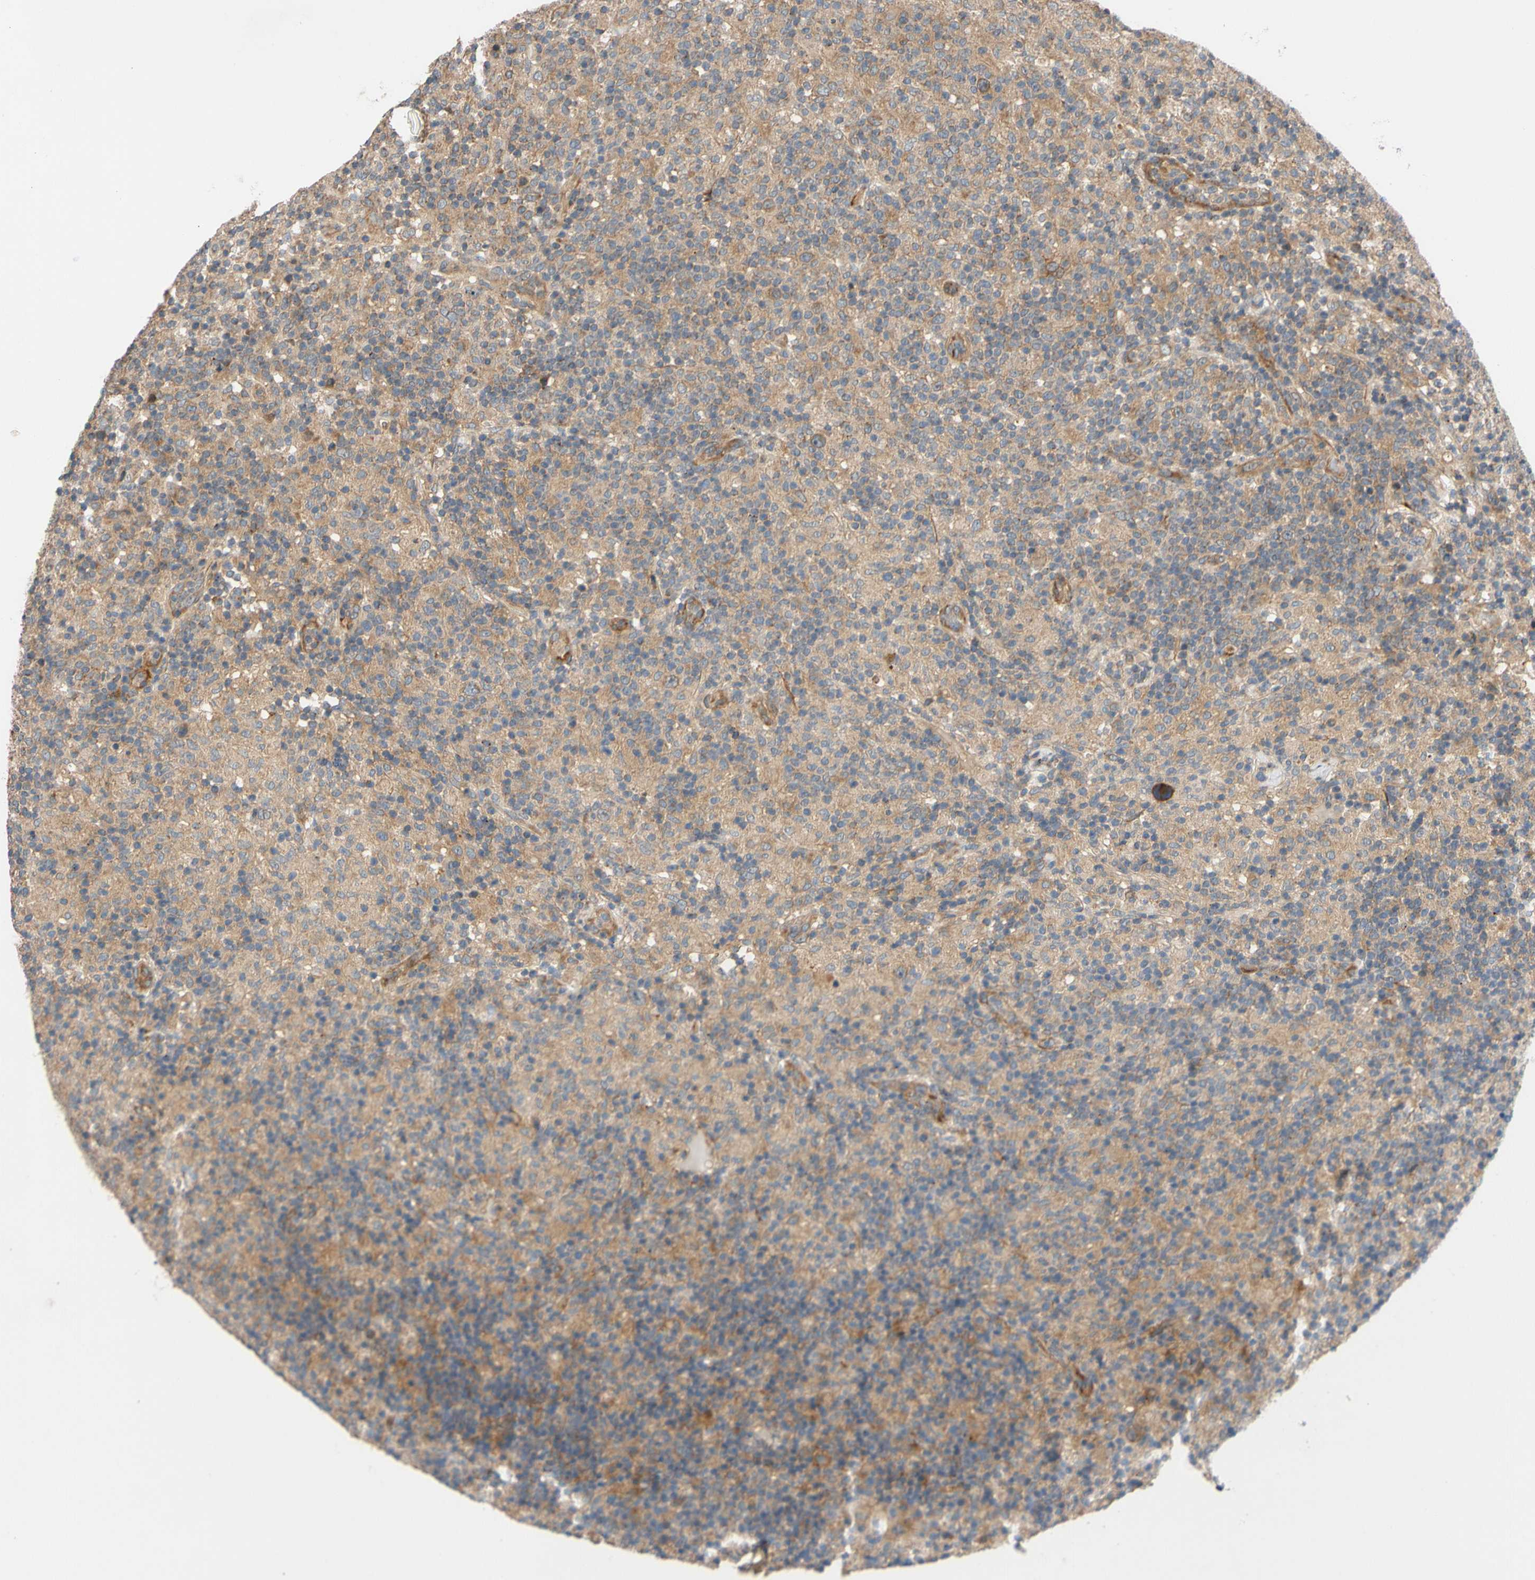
{"staining": {"intensity": "moderate", "quantity": ">75%", "location": "cytoplasmic/membranous"}, "tissue": "lymphoma", "cell_type": "Tumor cells", "image_type": "cancer", "snomed": [{"axis": "morphology", "description": "Hodgkin's disease, NOS"}, {"axis": "topography", "description": "Lymph node"}], "caption": "An image showing moderate cytoplasmic/membranous expression in approximately >75% of tumor cells in lymphoma, as visualized by brown immunohistochemical staining.", "gene": "MBTPS2", "patient": {"sex": "male", "age": 70}}